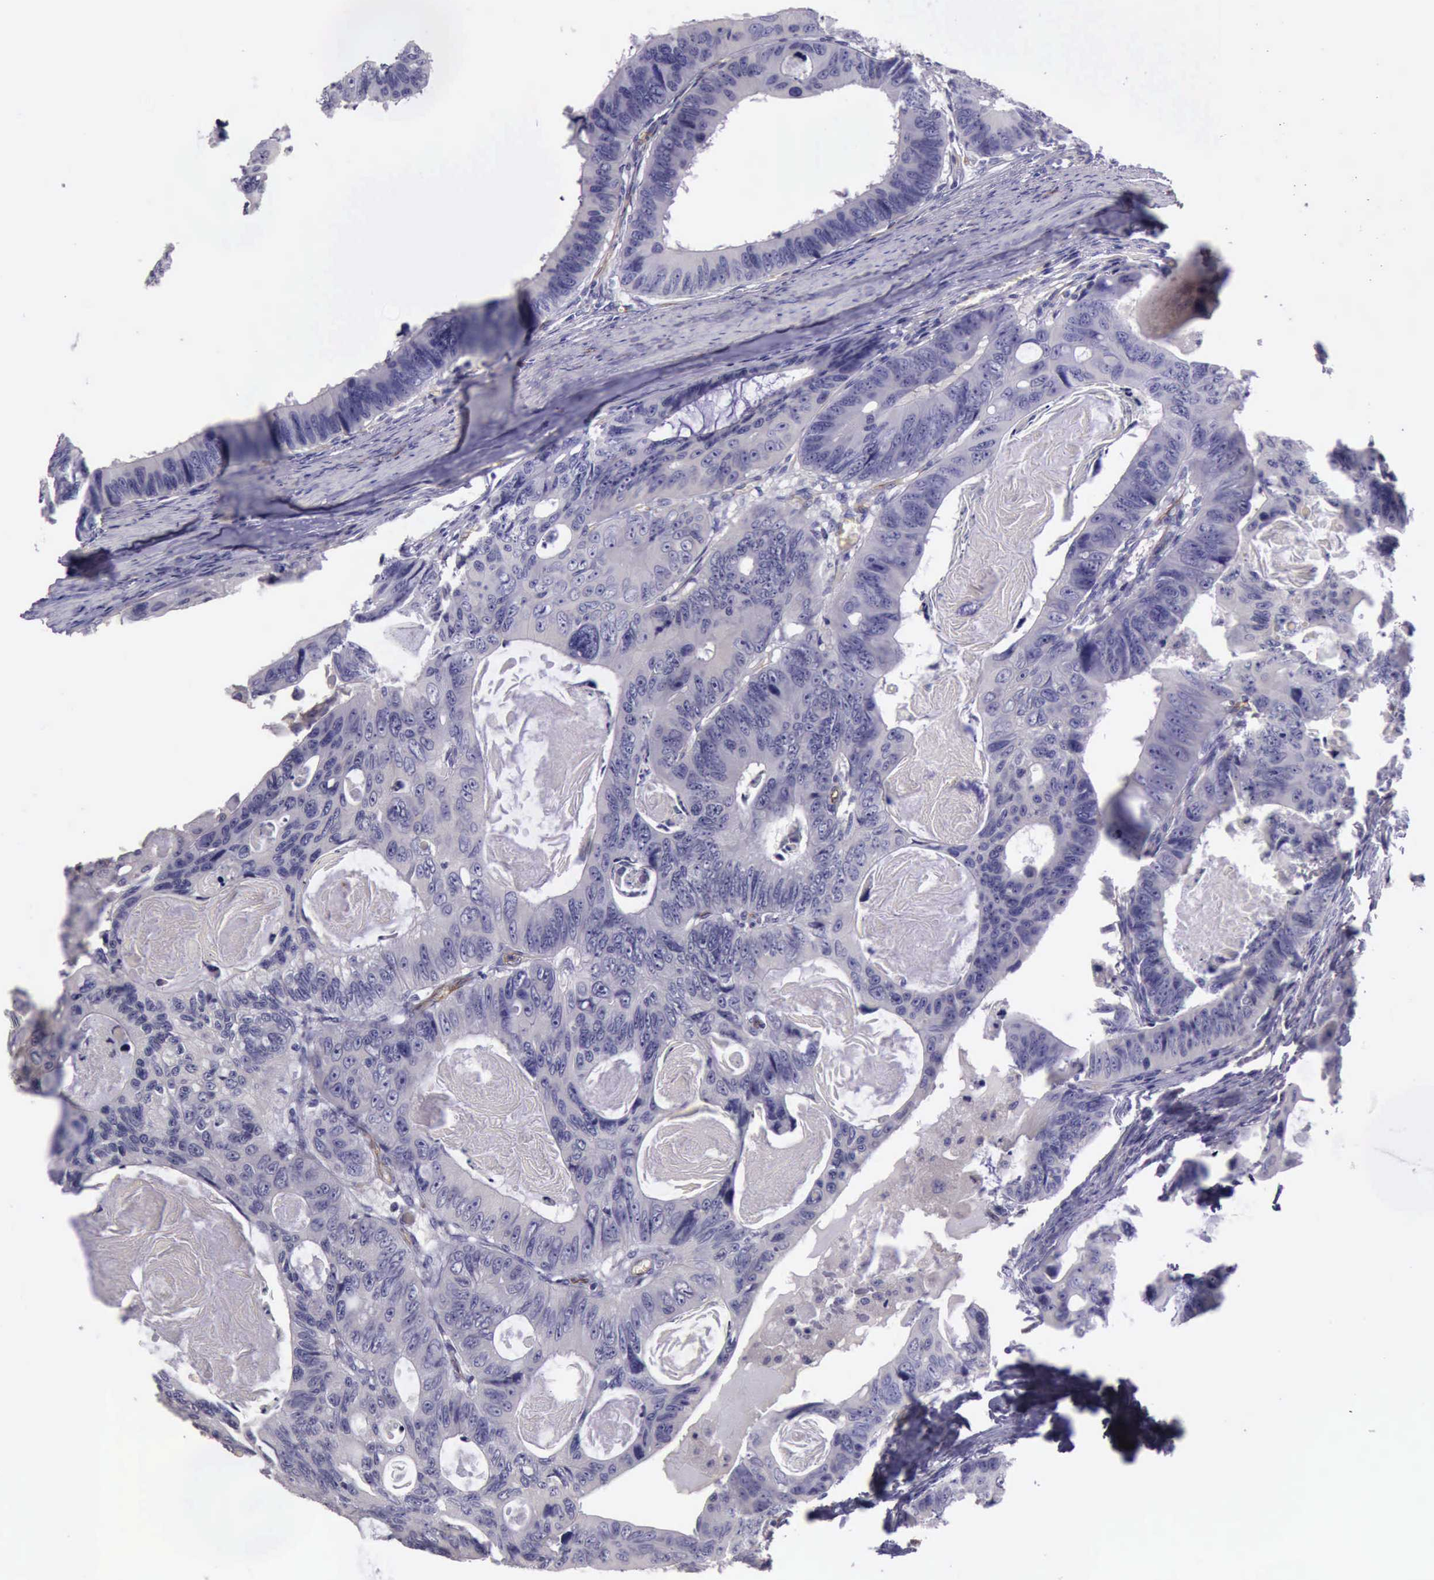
{"staining": {"intensity": "negative", "quantity": "none", "location": "none"}, "tissue": "colorectal cancer", "cell_type": "Tumor cells", "image_type": "cancer", "snomed": [{"axis": "morphology", "description": "Adenocarcinoma, NOS"}, {"axis": "topography", "description": "Colon"}], "caption": "This image is of colorectal cancer (adenocarcinoma) stained with IHC to label a protein in brown with the nuclei are counter-stained blue. There is no staining in tumor cells.", "gene": "TCEANC", "patient": {"sex": "female", "age": 55}}